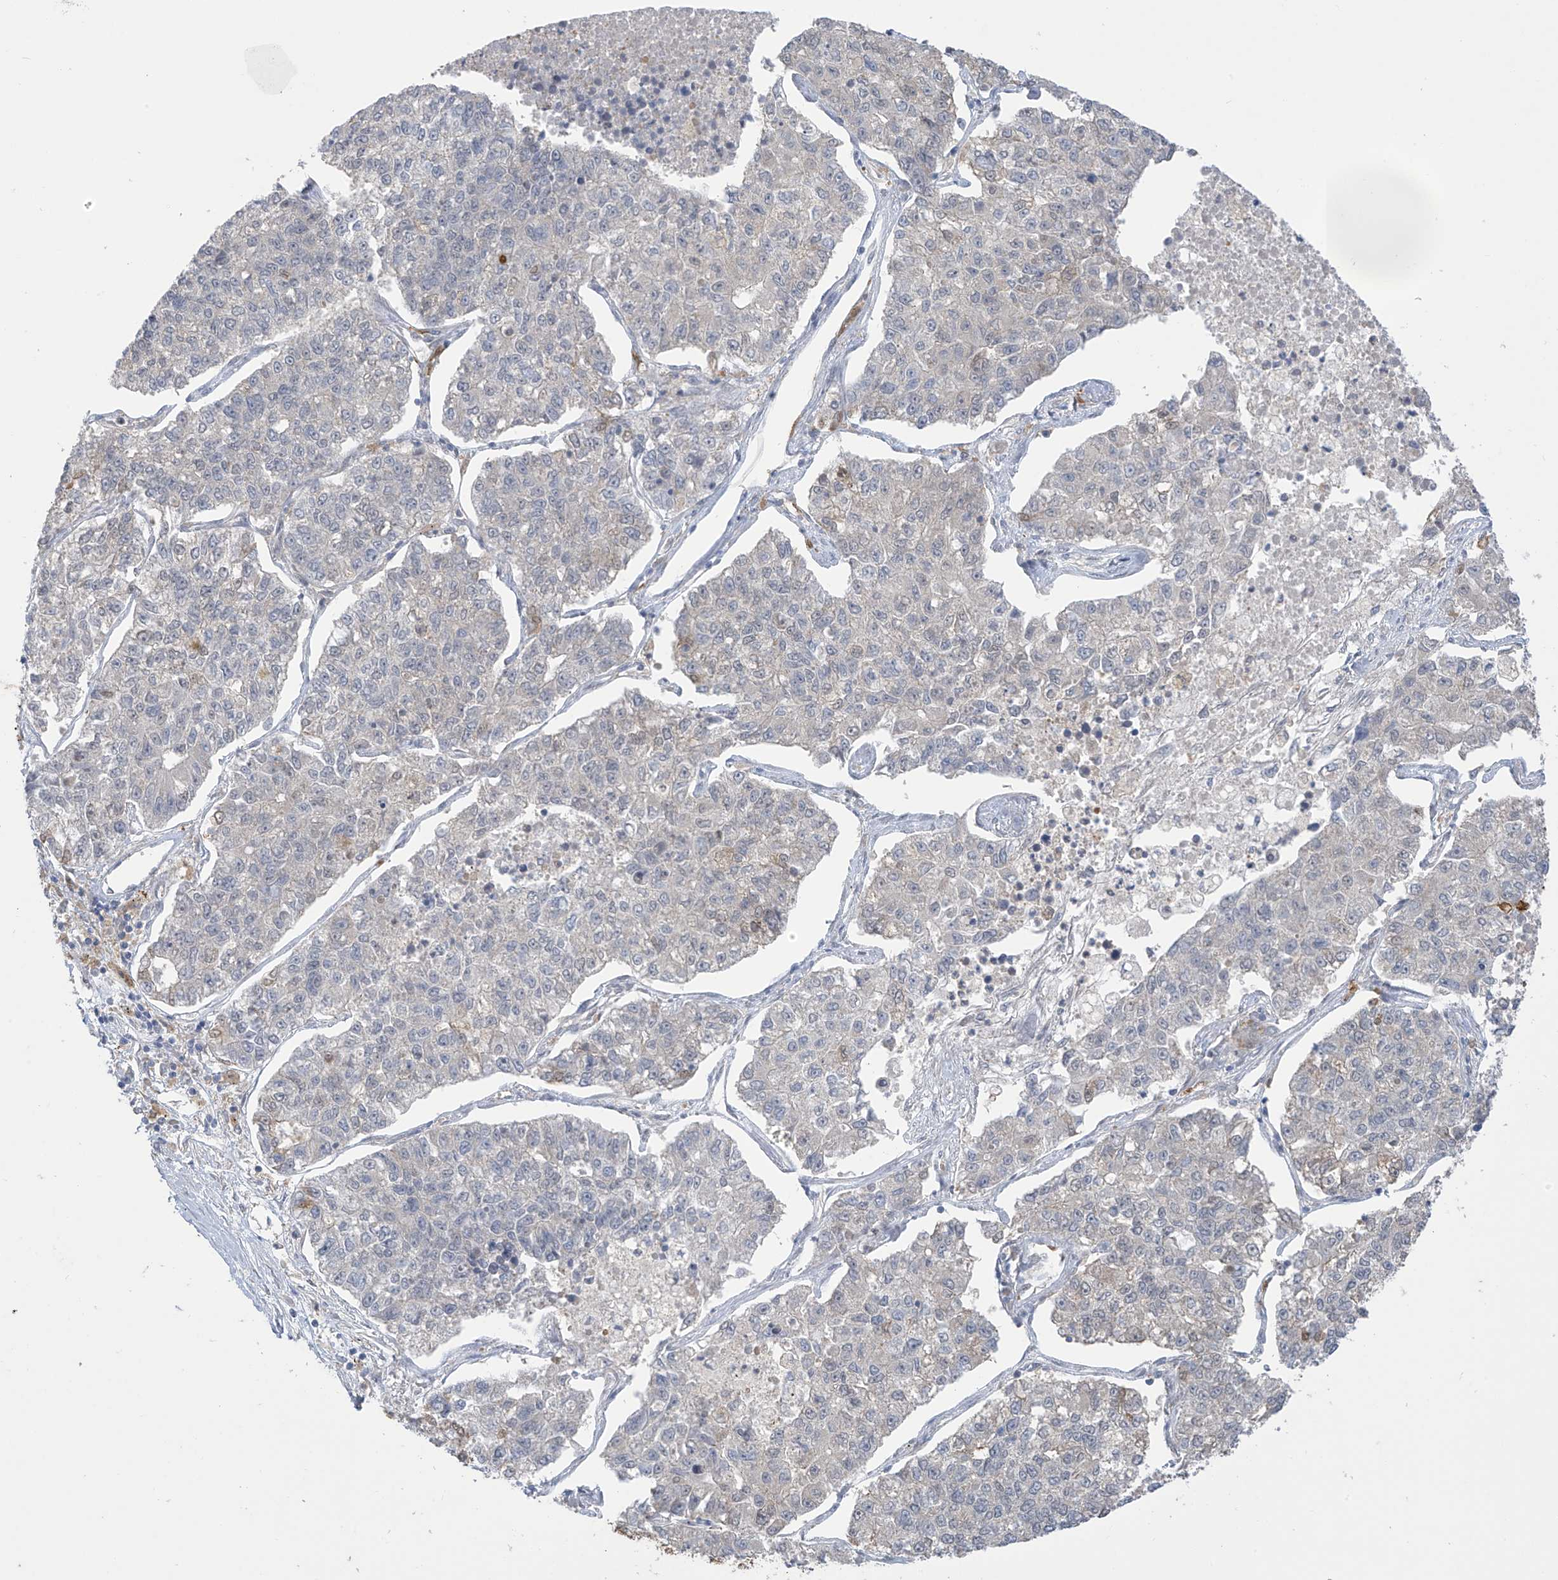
{"staining": {"intensity": "negative", "quantity": "none", "location": "none"}, "tissue": "lung cancer", "cell_type": "Tumor cells", "image_type": "cancer", "snomed": [{"axis": "morphology", "description": "Adenocarcinoma, NOS"}, {"axis": "topography", "description": "Lung"}], "caption": "Immunohistochemistry micrograph of neoplastic tissue: lung cancer (adenocarcinoma) stained with DAB displays no significant protein positivity in tumor cells.", "gene": "IDH1", "patient": {"sex": "male", "age": 49}}